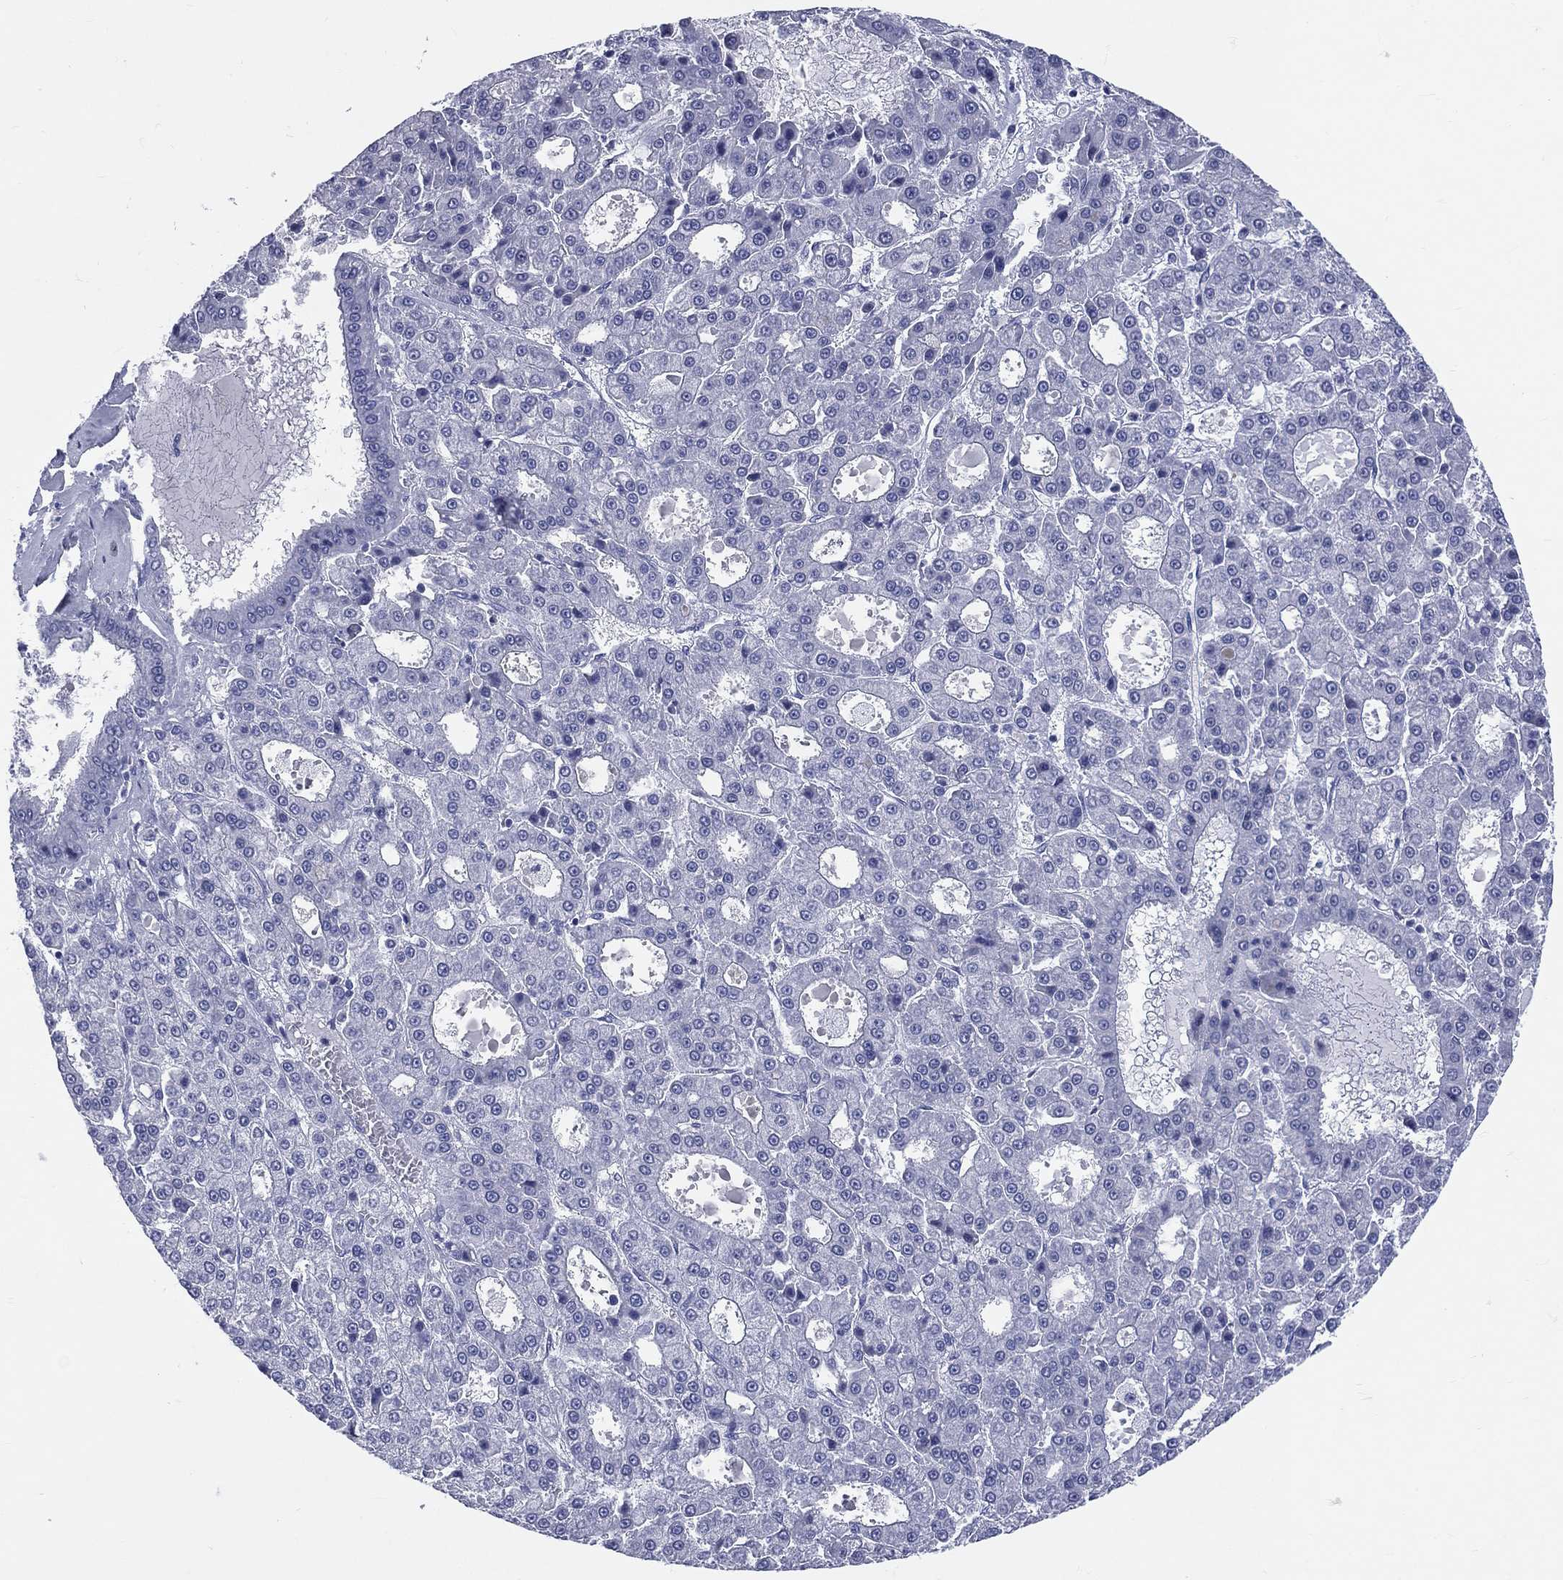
{"staining": {"intensity": "negative", "quantity": "none", "location": "none"}, "tissue": "liver cancer", "cell_type": "Tumor cells", "image_type": "cancer", "snomed": [{"axis": "morphology", "description": "Carcinoma, Hepatocellular, NOS"}, {"axis": "topography", "description": "Liver"}], "caption": "DAB (3,3'-diaminobenzidine) immunohistochemical staining of liver hepatocellular carcinoma exhibits no significant expression in tumor cells.", "gene": "MLLT10", "patient": {"sex": "male", "age": 70}}